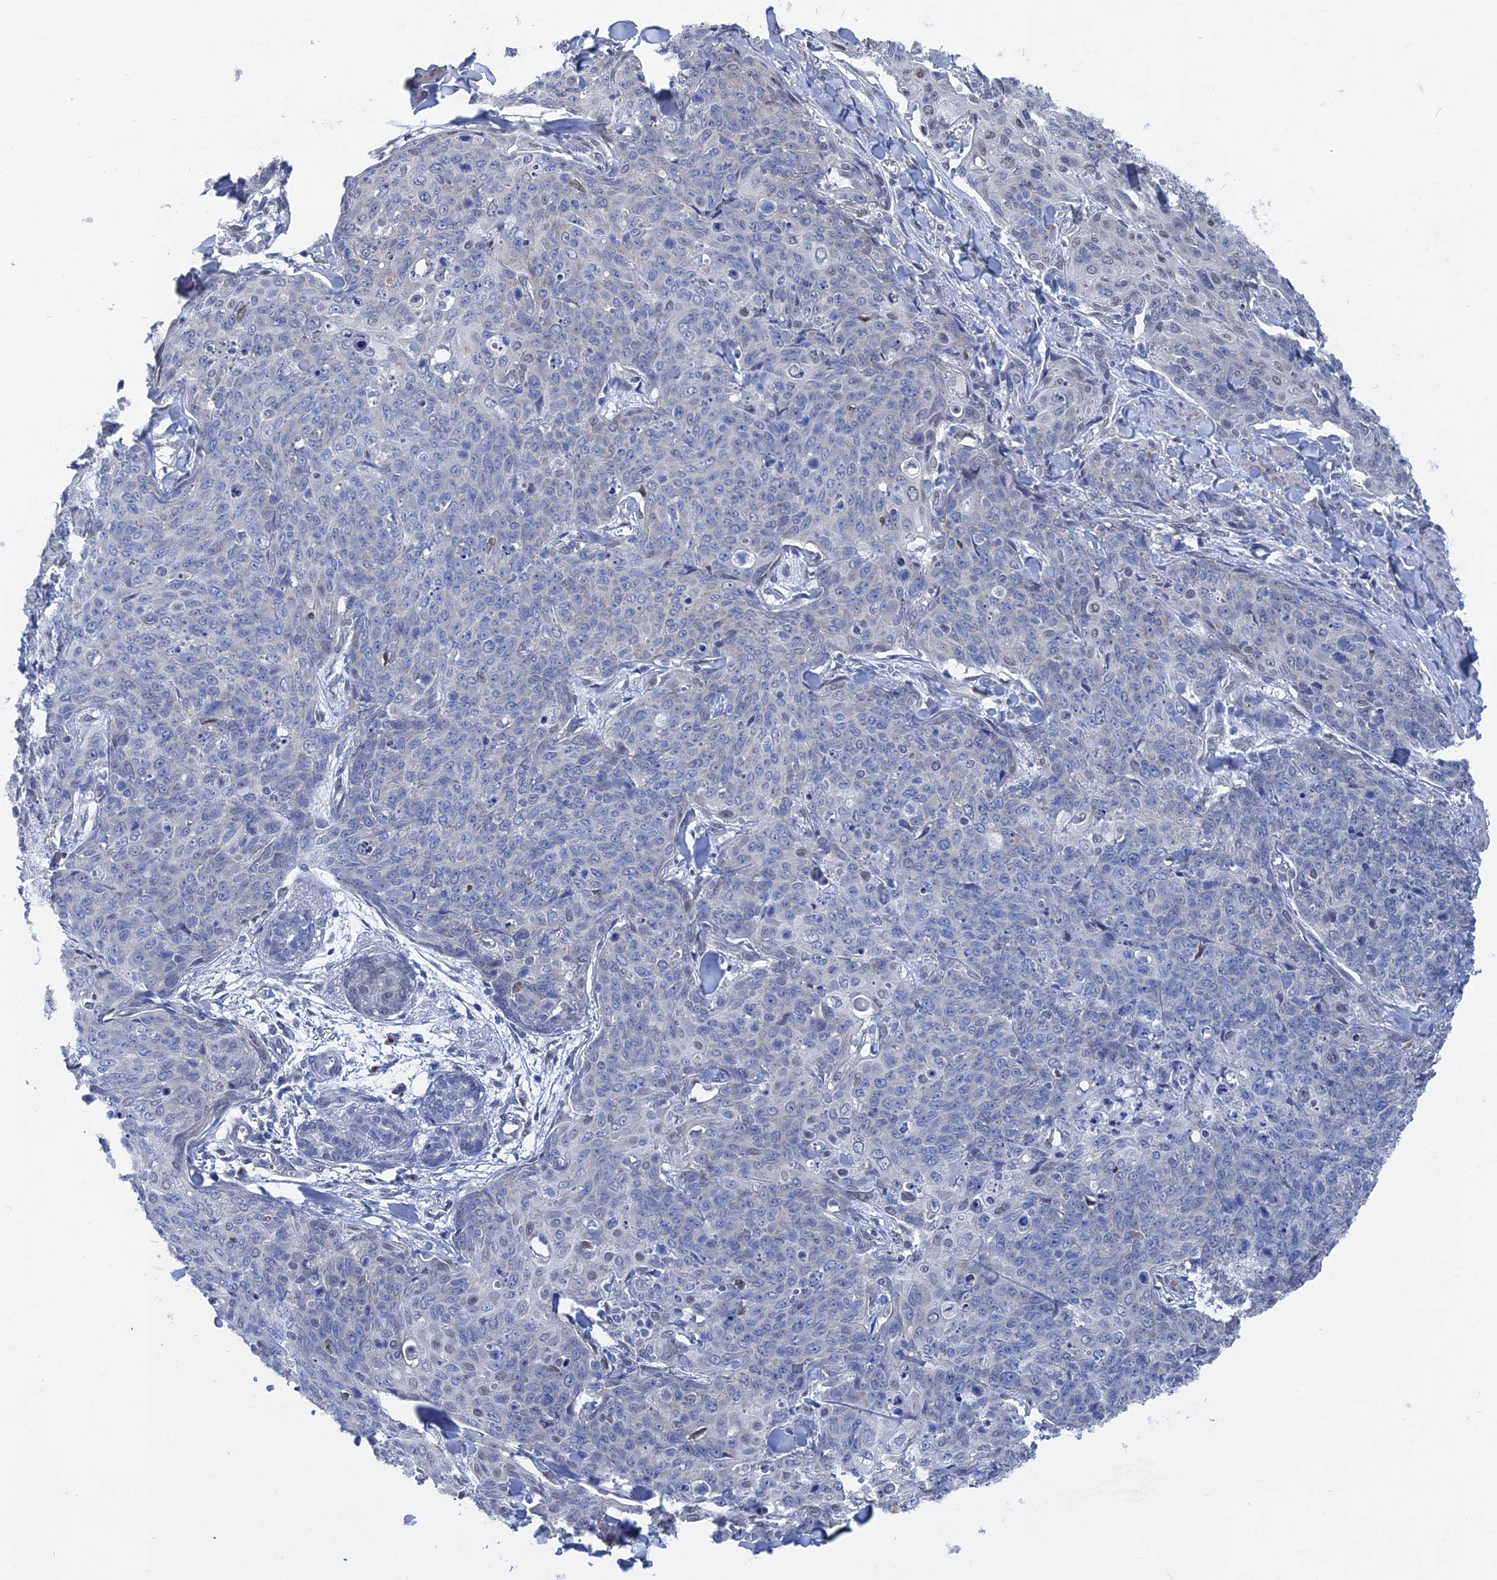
{"staining": {"intensity": "negative", "quantity": "none", "location": "none"}, "tissue": "skin cancer", "cell_type": "Tumor cells", "image_type": "cancer", "snomed": [{"axis": "morphology", "description": "Squamous cell carcinoma, NOS"}, {"axis": "topography", "description": "Skin"}, {"axis": "topography", "description": "Vulva"}], "caption": "Tumor cells are negative for brown protein staining in skin cancer (squamous cell carcinoma).", "gene": "MTRF1", "patient": {"sex": "female", "age": 85}}